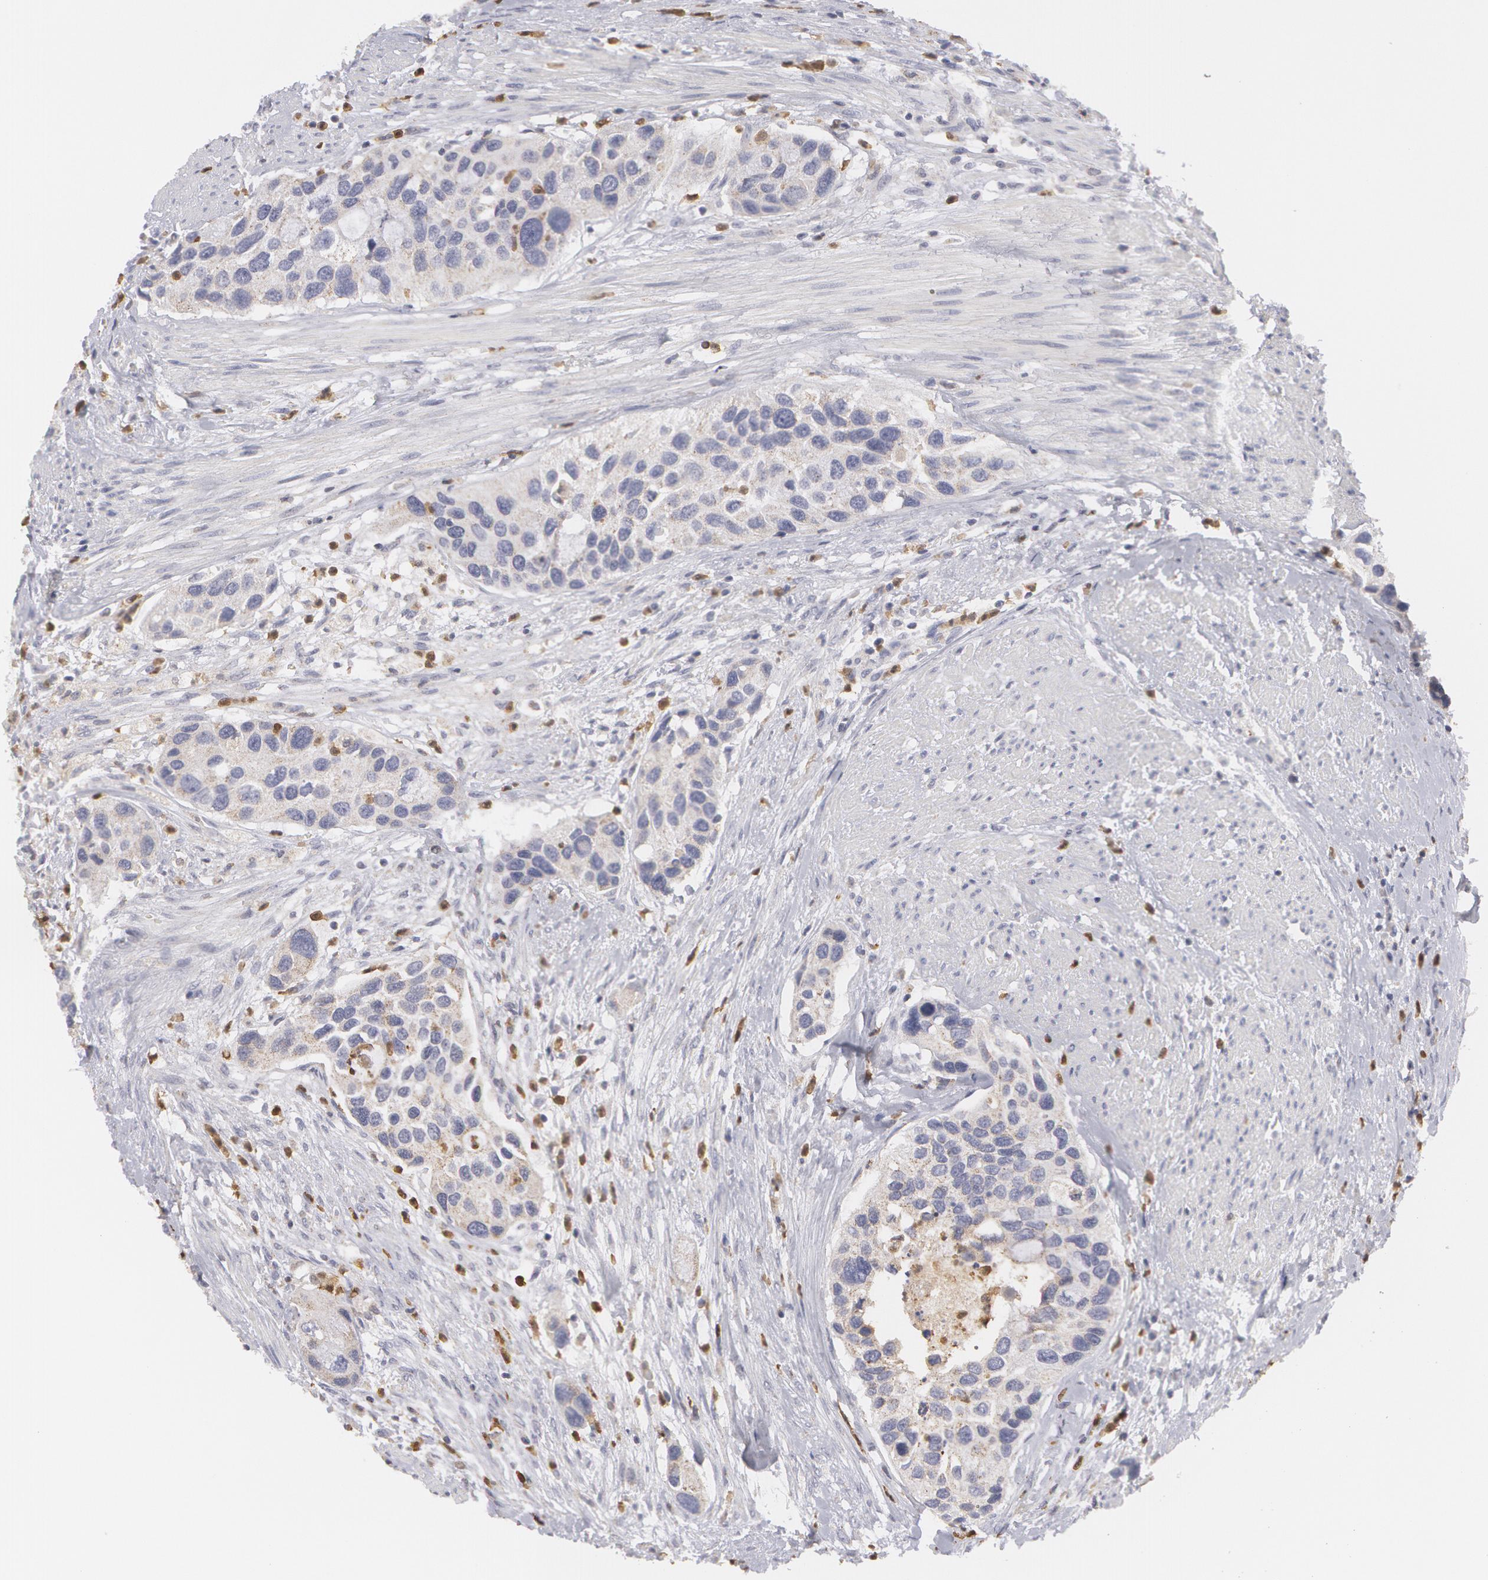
{"staining": {"intensity": "weak", "quantity": "25%-75%", "location": "cytoplasmic/membranous"}, "tissue": "urothelial cancer", "cell_type": "Tumor cells", "image_type": "cancer", "snomed": [{"axis": "morphology", "description": "Urothelial carcinoma, High grade"}, {"axis": "topography", "description": "Urinary bladder"}], "caption": "IHC (DAB (3,3'-diaminobenzidine)) staining of human urothelial carcinoma (high-grade) exhibits weak cytoplasmic/membranous protein staining in approximately 25%-75% of tumor cells. (Stains: DAB in brown, nuclei in blue, Microscopy: brightfield microscopy at high magnification).", "gene": "CAT", "patient": {"sex": "male", "age": 66}}